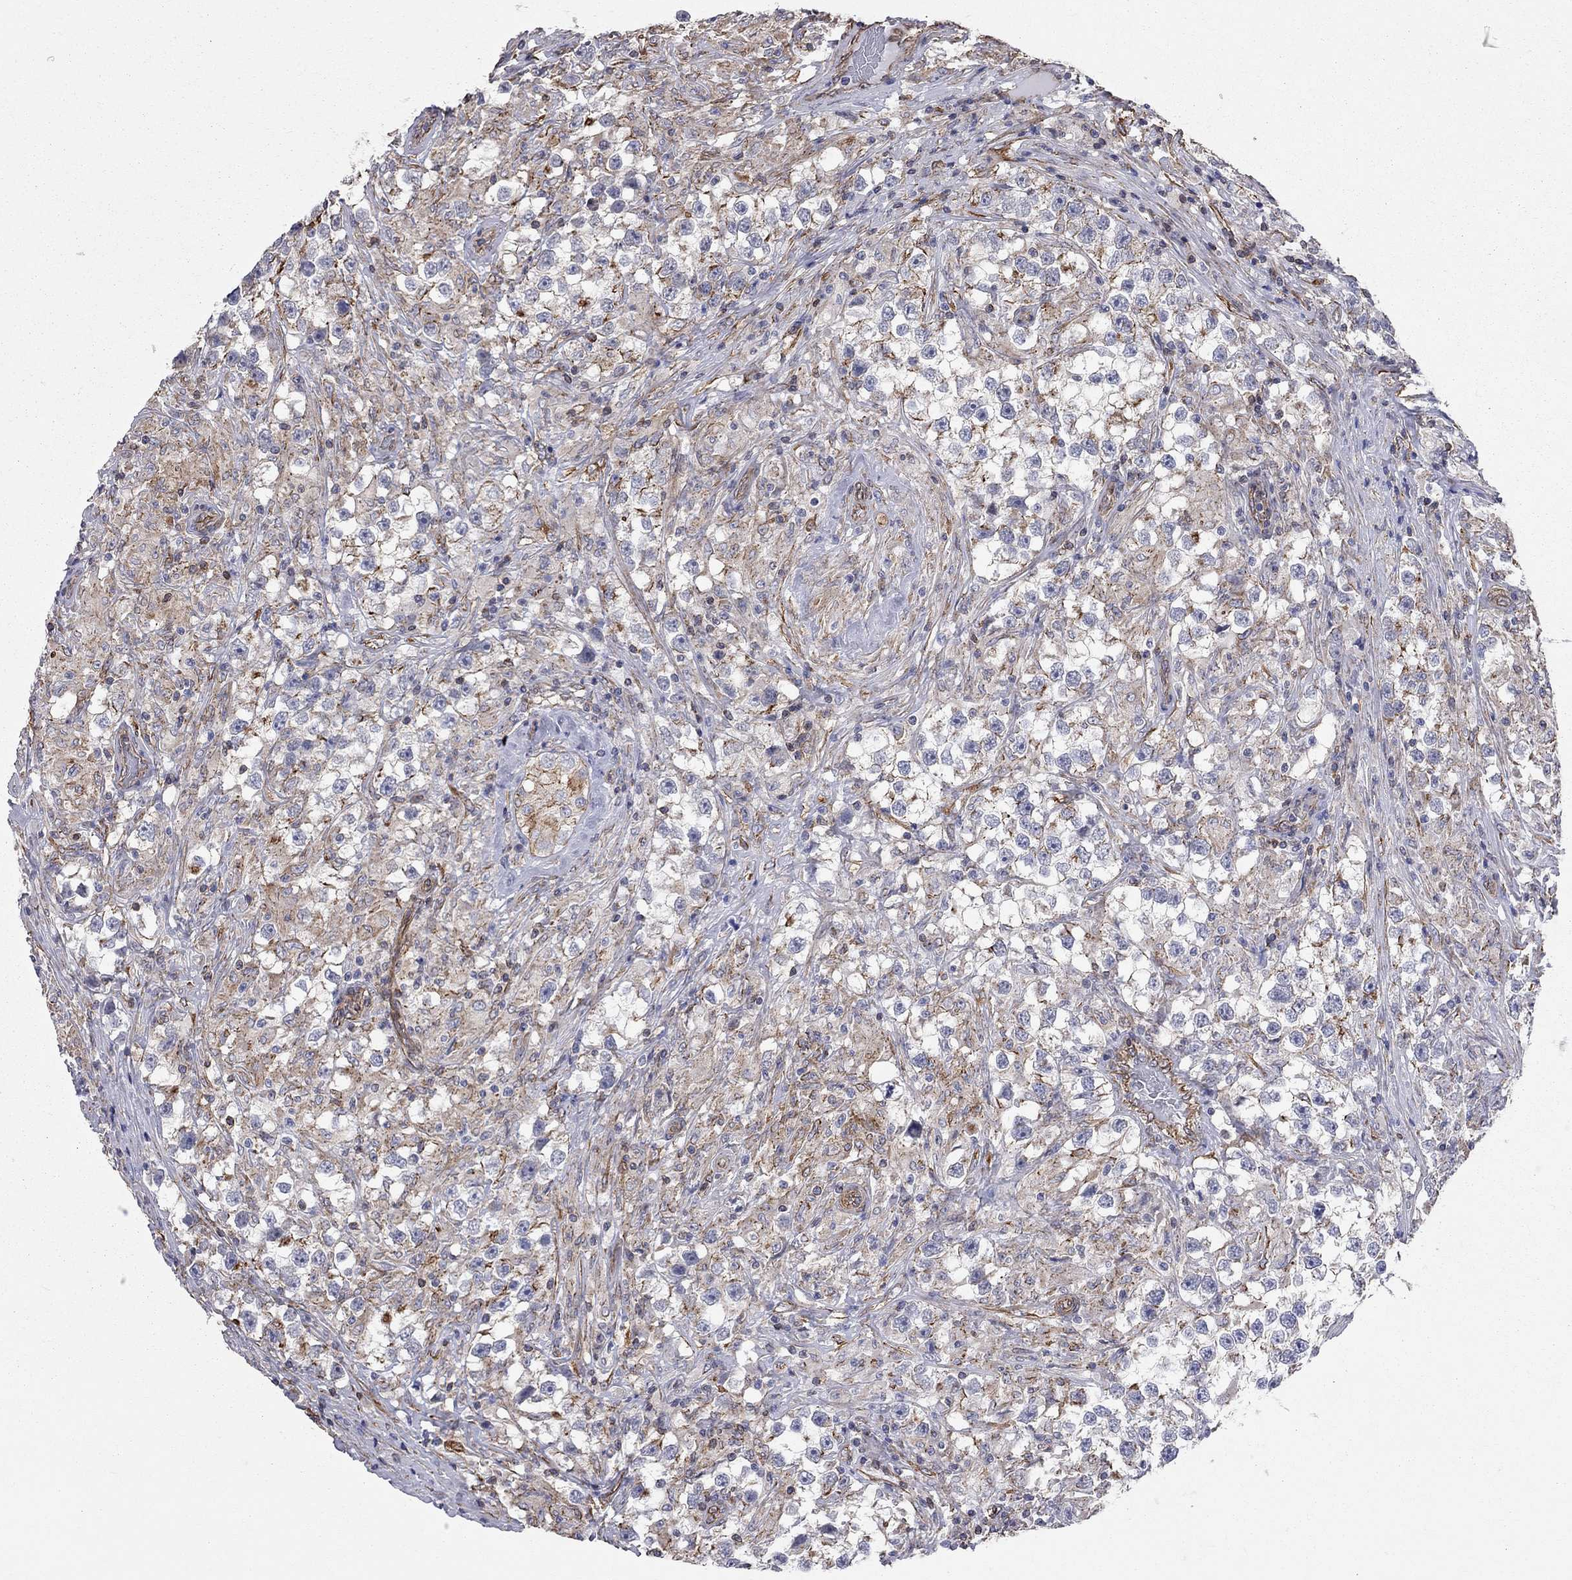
{"staining": {"intensity": "moderate", "quantity": "25%-75%", "location": "cytoplasmic/membranous"}, "tissue": "testis cancer", "cell_type": "Tumor cells", "image_type": "cancer", "snomed": [{"axis": "morphology", "description": "Seminoma, NOS"}, {"axis": "topography", "description": "Testis"}], "caption": "Tumor cells show moderate cytoplasmic/membranous expression in approximately 25%-75% of cells in seminoma (testis).", "gene": "BICDL2", "patient": {"sex": "male", "age": 46}}